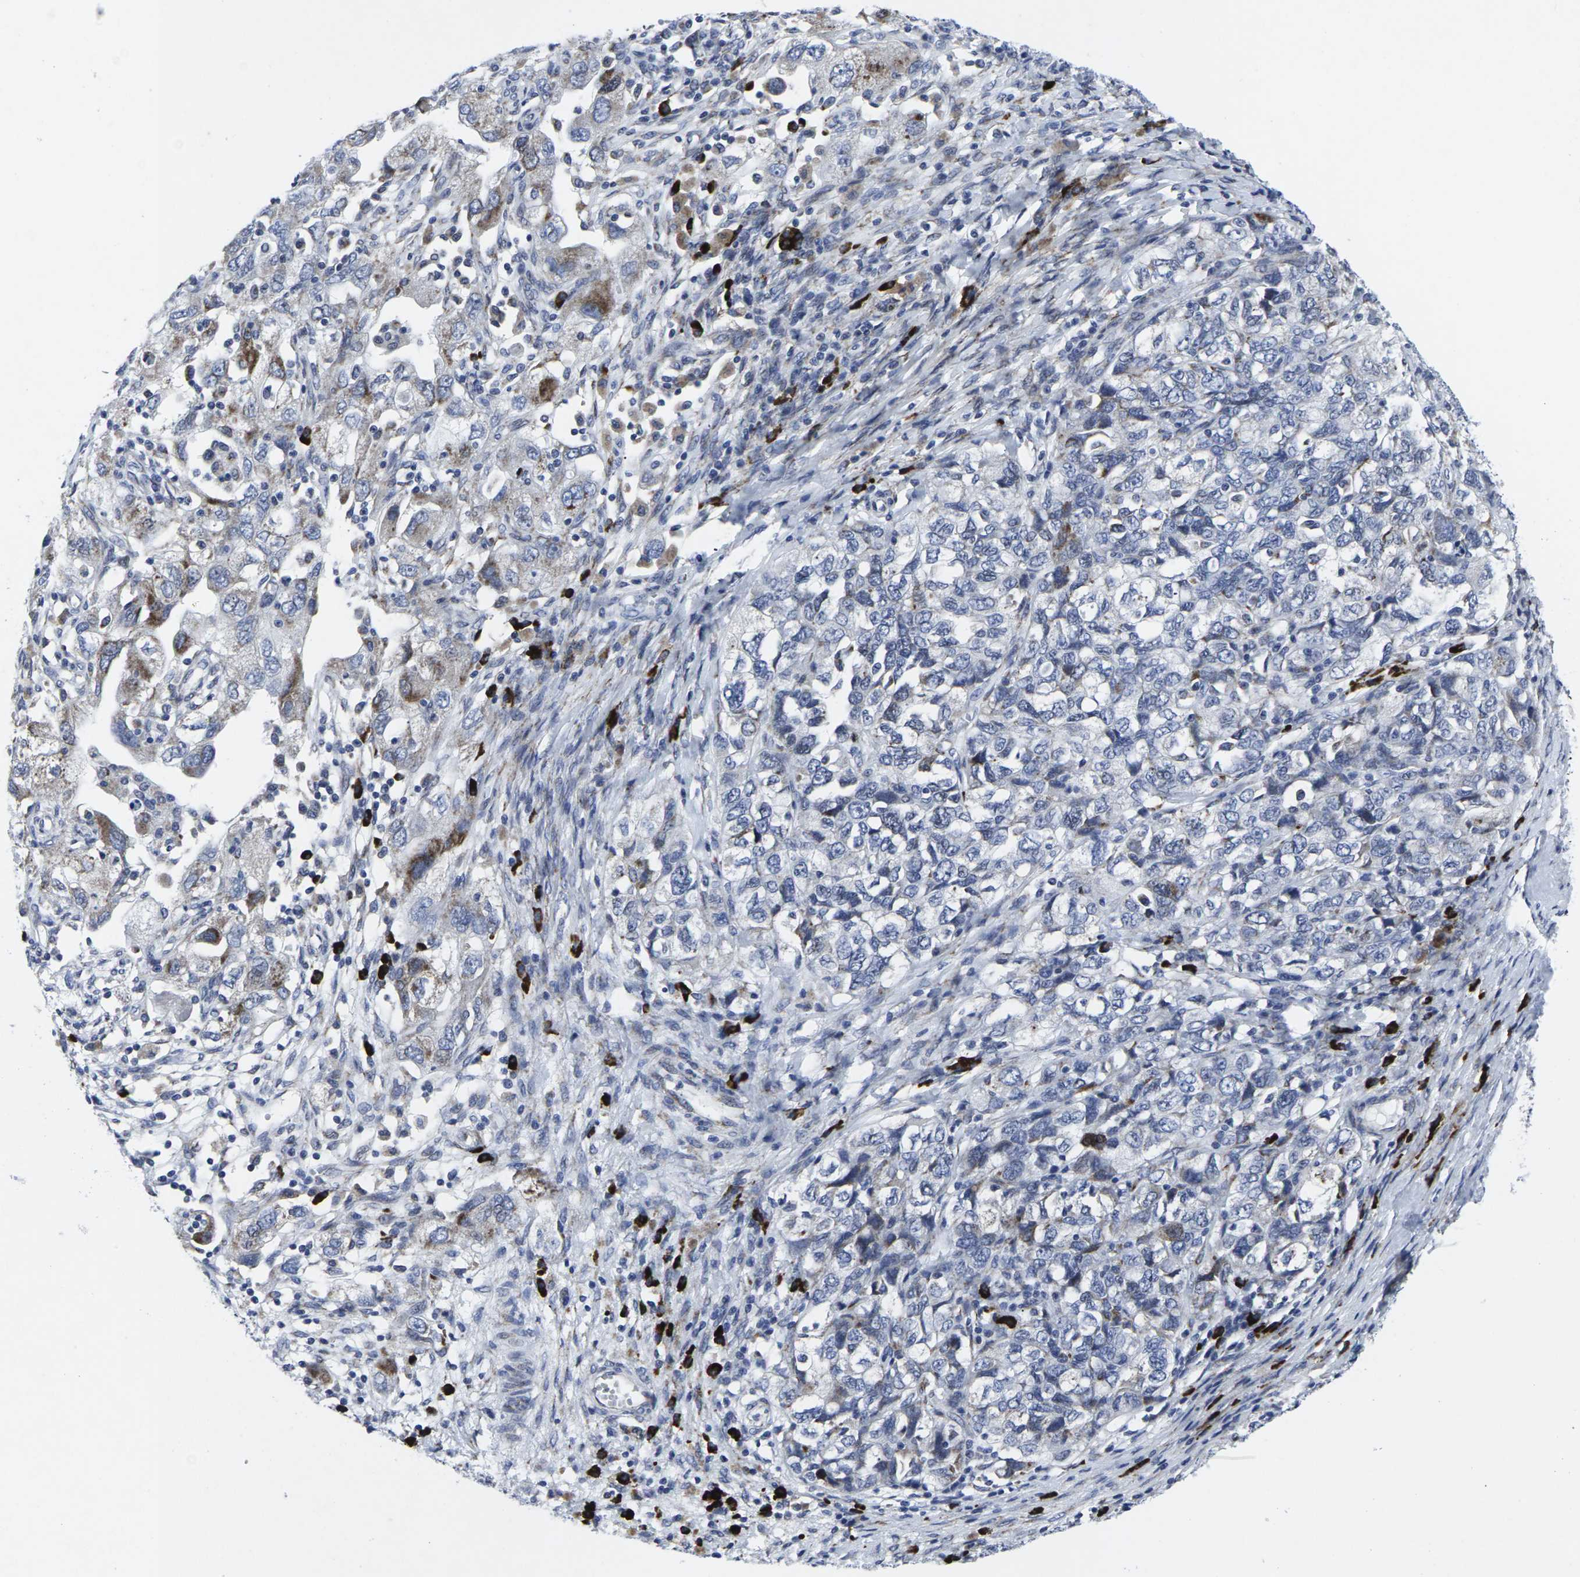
{"staining": {"intensity": "moderate", "quantity": "<25%", "location": "cytoplasmic/membranous"}, "tissue": "ovarian cancer", "cell_type": "Tumor cells", "image_type": "cancer", "snomed": [{"axis": "morphology", "description": "Carcinoma, NOS"}, {"axis": "morphology", "description": "Cystadenocarcinoma, serous, NOS"}, {"axis": "topography", "description": "Ovary"}], "caption": "Immunohistochemistry (IHC) of ovarian cancer exhibits low levels of moderate cytoplasmic/membranous positivity in about <25% of tumor cells.", "gene": "RPN1", "patient": {"sex": "female", "age": 69}}